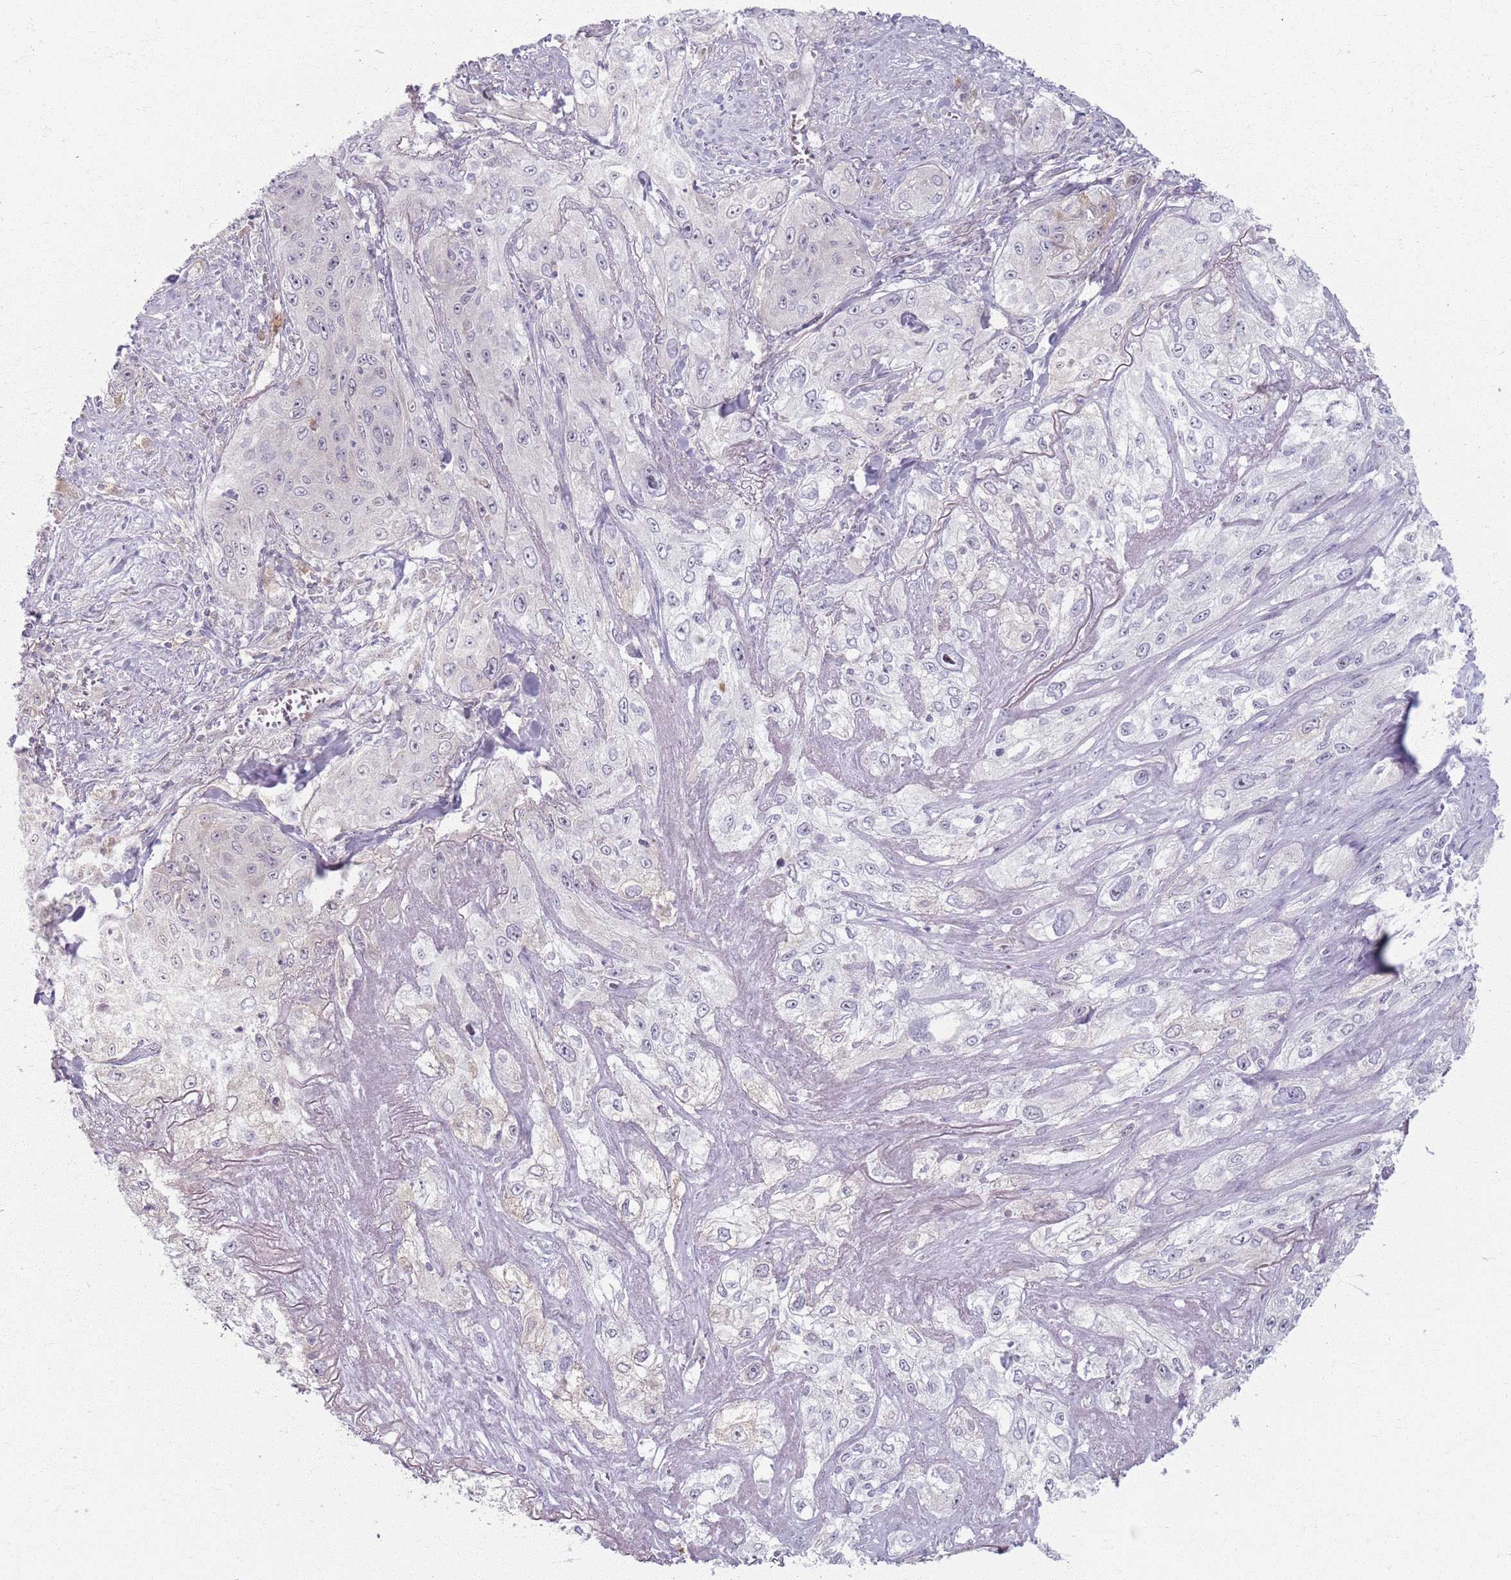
{"staining": {"intensity": "negative", "quantity": "none", "location": "none"}, "tissue": "lung cancer", "cell_type": "Tumor cells", "image_type": "cancer", "snomed": [{"axis": "morphology", "description": "Squamous cell carcinoma, NOS"}, {"axis": "topography", "description": "Lung"}], "caption": "A photomicrograph of lung cancer (squamous cell carcinoma) stained for a protein reveals no brown staining in tumor cells. (DAB immunohistochemistry visualized using brightfield microscopy, high magnification).", "gene": "CRIPT", "patient": {"sex": "female", "age": 69}}